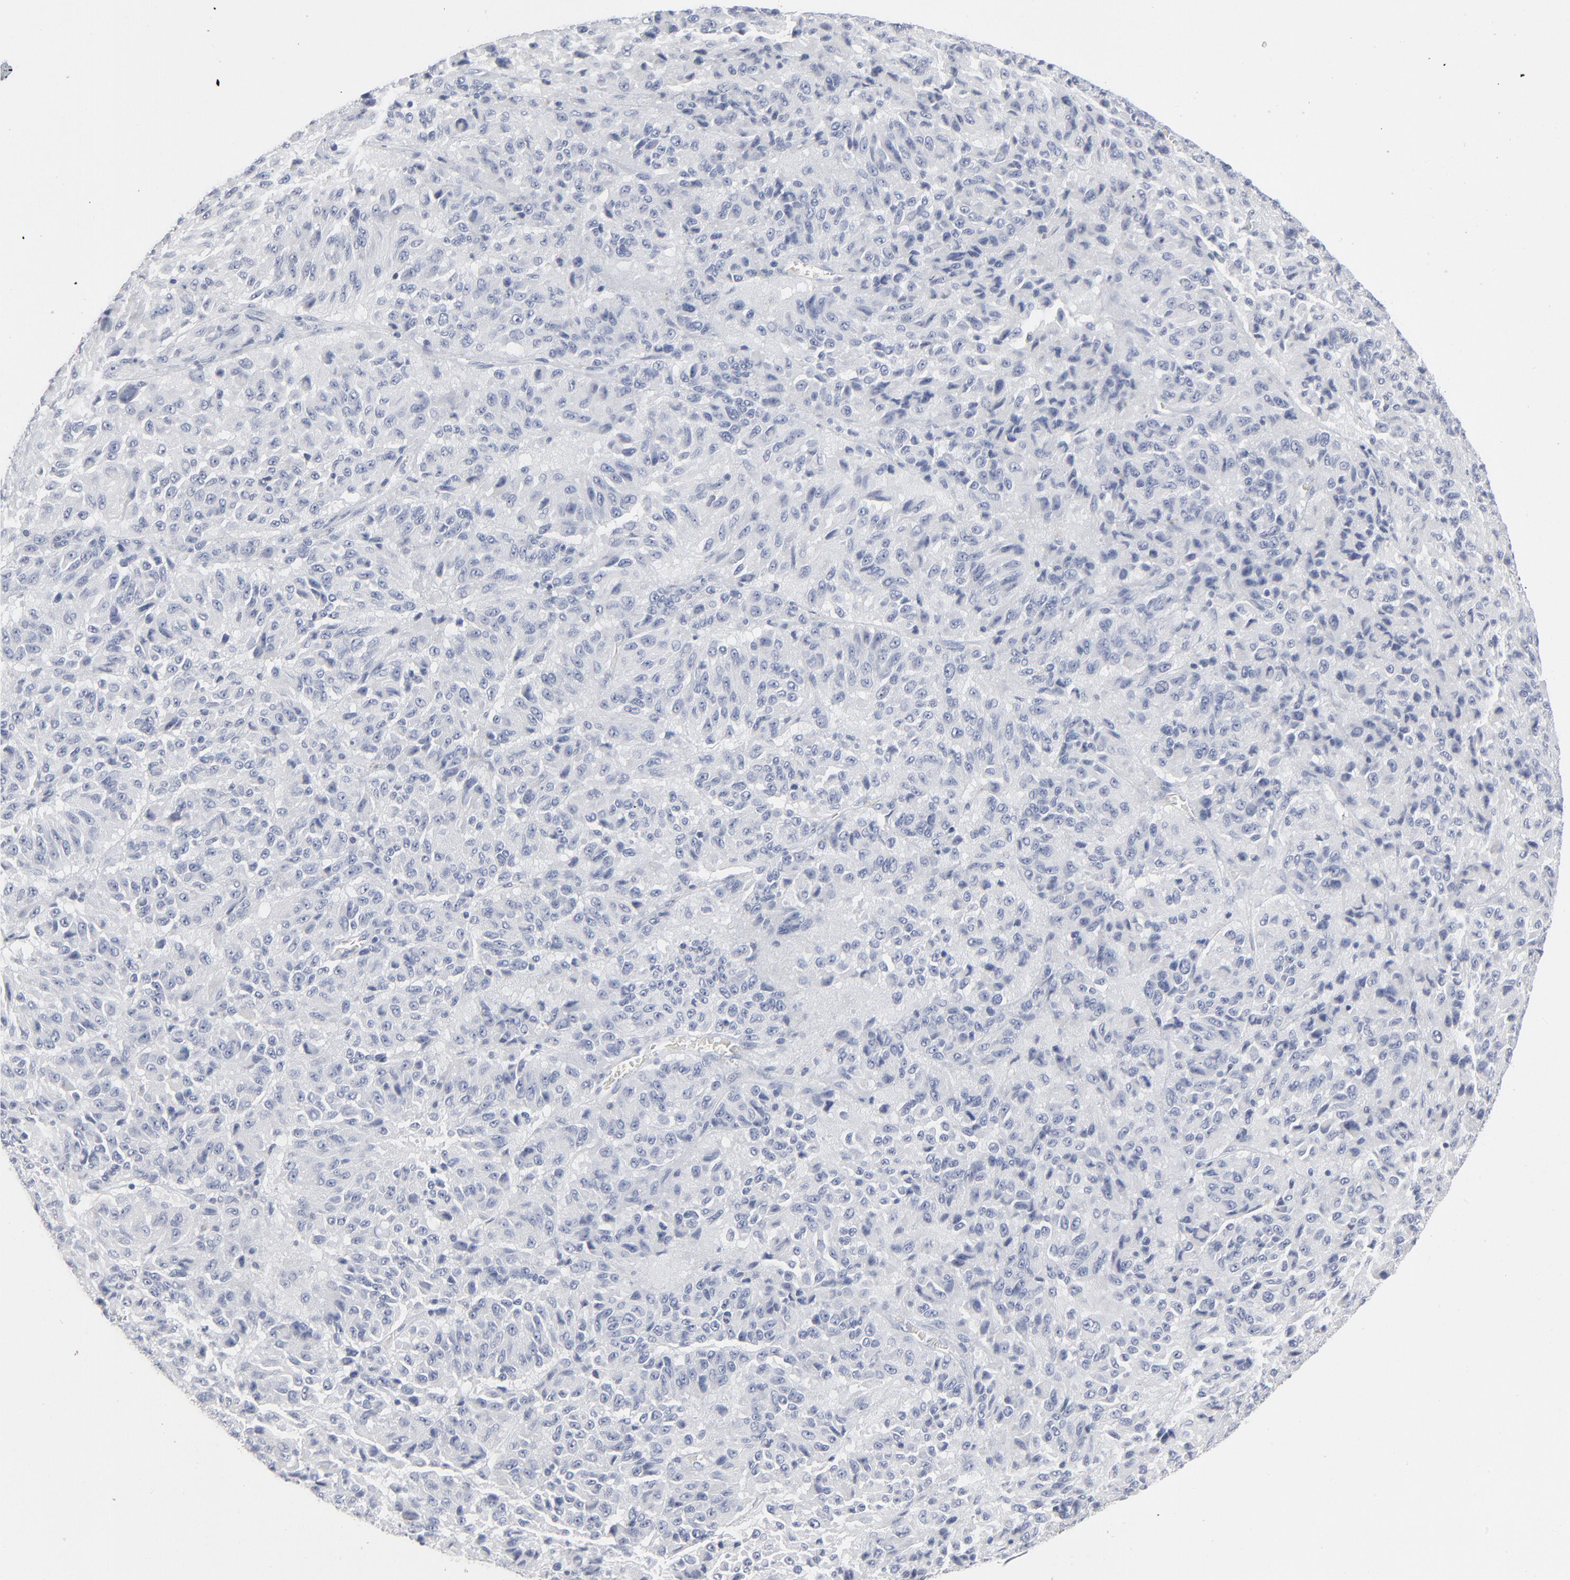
{"staining": {"intensity": "negative", "quantity": "none", "location": "none"}, "tissue": "melanoma", "cell_type": "Tumor cells", "image_type": "cancer", "snomed": [{"axis": "morphology", "description": "Malignant melanoma, Metastatic site"}, {"axis": "topography", "description": "Lung"}], "caption": "DAB (3,3'-diaminobenzidine) immunohistochemical staining of human malignant melanoma (metastatic site) shows no significant staining in tumor cells. The staining was performed using DAB to visualize the protein expression in brown, while the nuclei were stained in blue with hematoxylin (Magnification: 20x).", "gene": "PAGE1", "patient": {"sex": "male", "age": 64}}